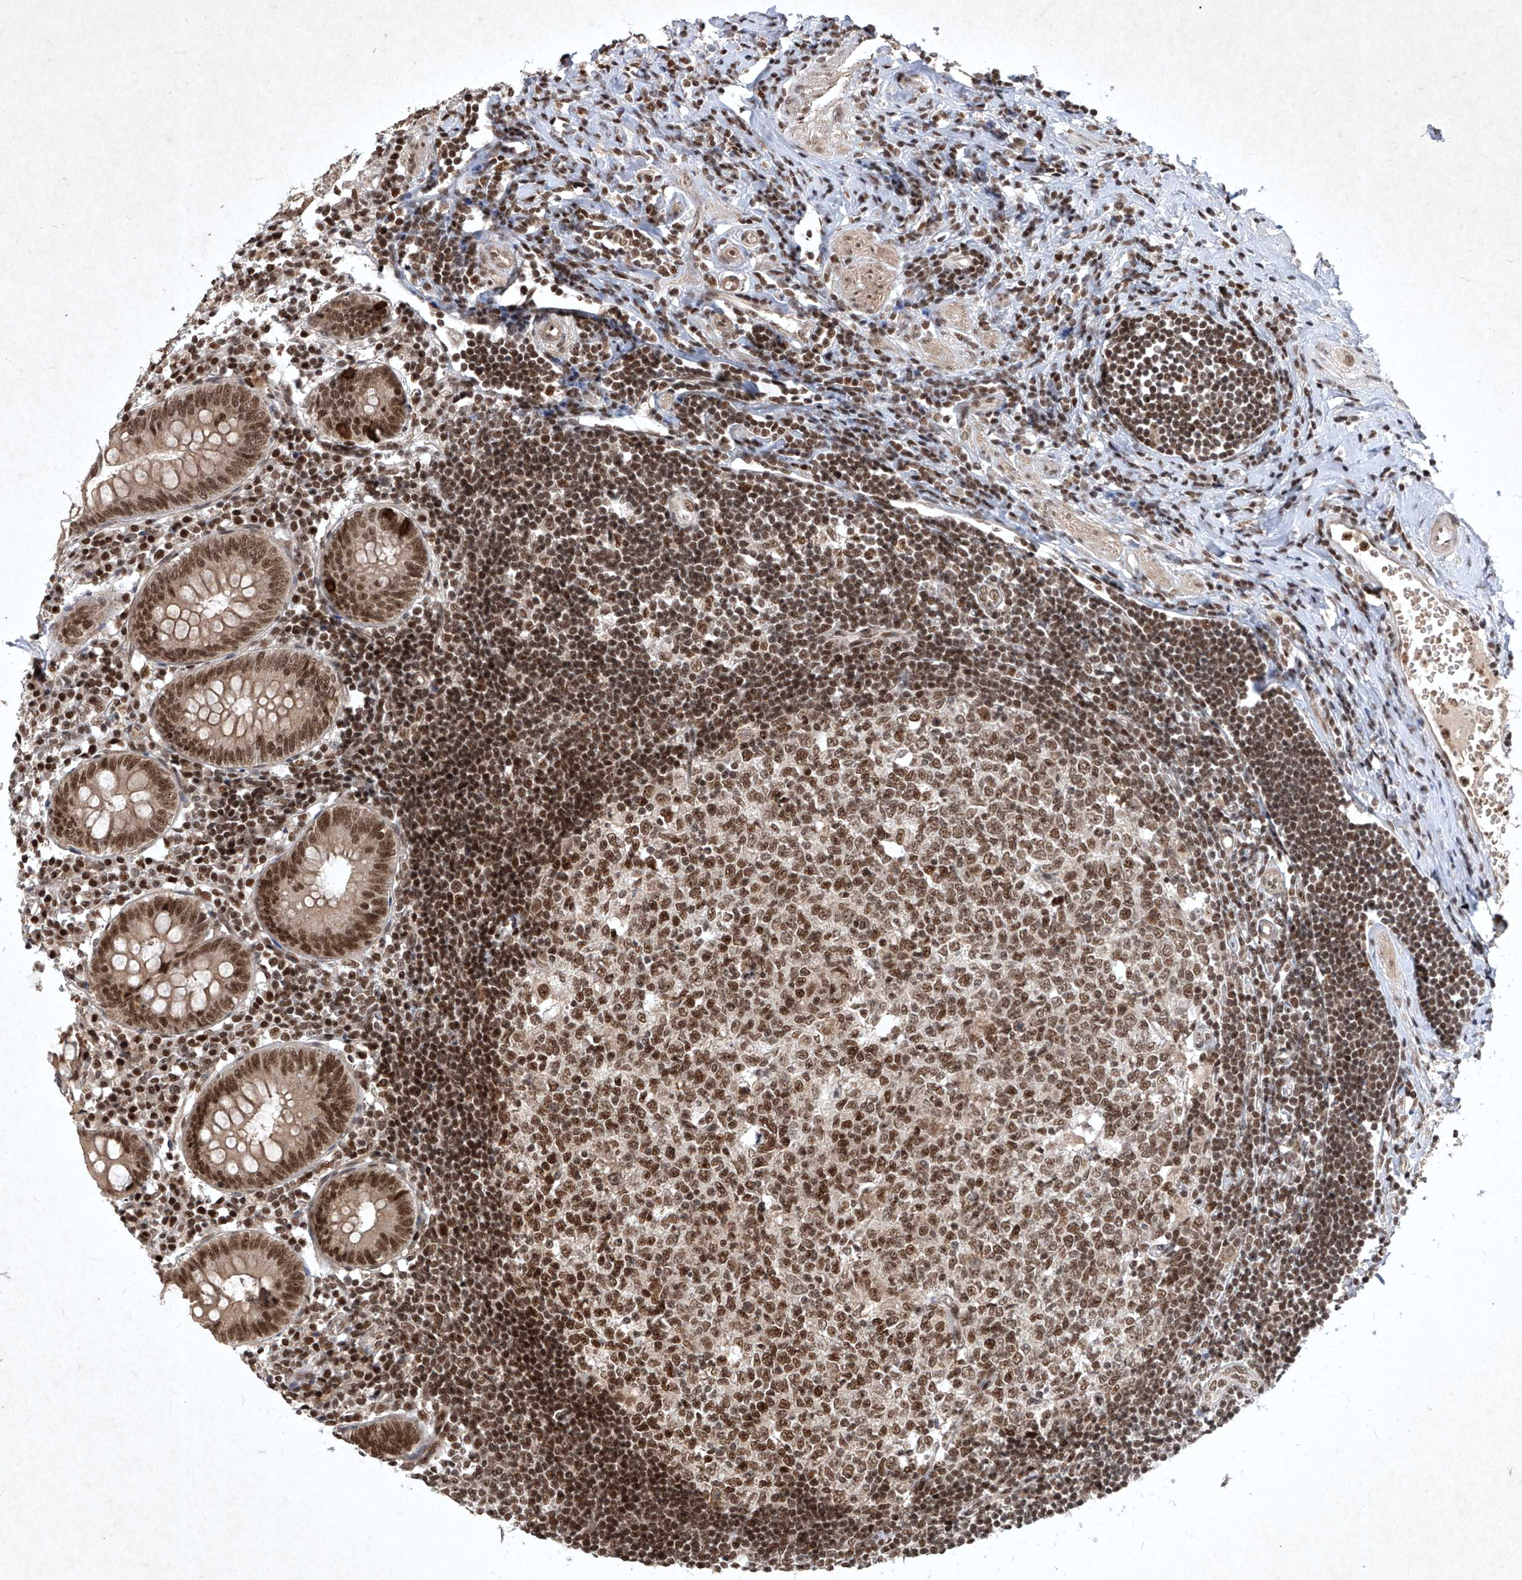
{"staining": {"intensity": "moderate", "quantity": ">75%", "location": "cytoplasmic/membranous,nuclear"}, "tissue": "appendix", "cell_type": "Glandular cells", "image_type": "normal", "snomed": [{"axis": "morphology", "description": "Normal tissue, NOS"}, {"axis": "topography", "description": "Appendix"}], "caption": "Human appendix stained for a protein (brown) demonstrates moderate cytoplasmic/membranous,nuclear positive staining in approximately >75% of glandular cells.", "gene": "IRF2", "patient": {"sex": "female", "age": 54}}